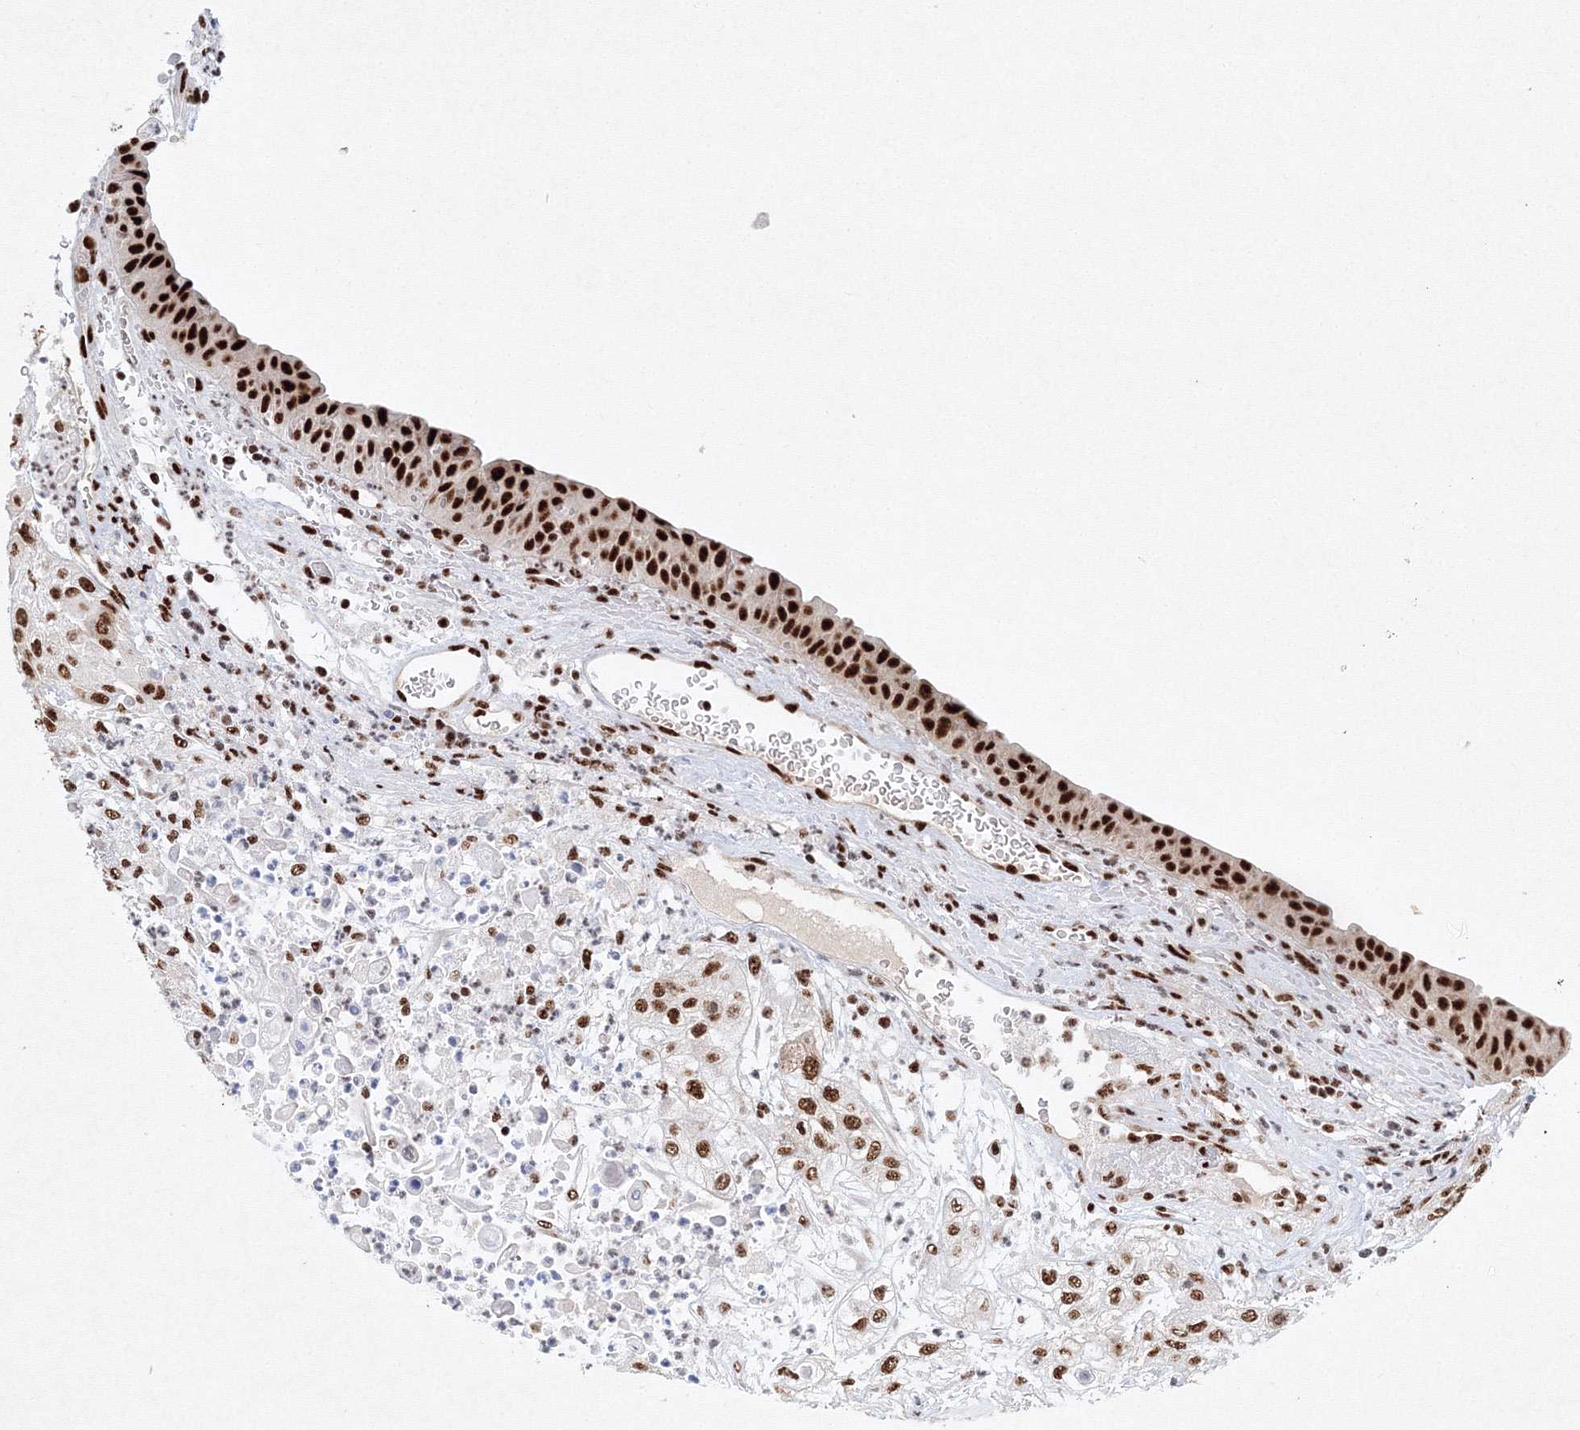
{"staining": {"intensity": "moderate", "quantity": ">75%", "location": "nuclear"}, "tissue": "urothelial cancer", "cell_type": "Tumor cells", "image_type": "cancer", "snomed": [{"axis": "morphology", "description": "Urothelial carcinoma, High grade"}, {"axis": "topography", "description": "Urinary bladder"}], "caption": "High-grade urothelial carcinoma tissue displays moderate nuclear positivity in about >75% of tumor cells", "gene": "SNRPC", "patient": {"sex": "female", "age": 79}}